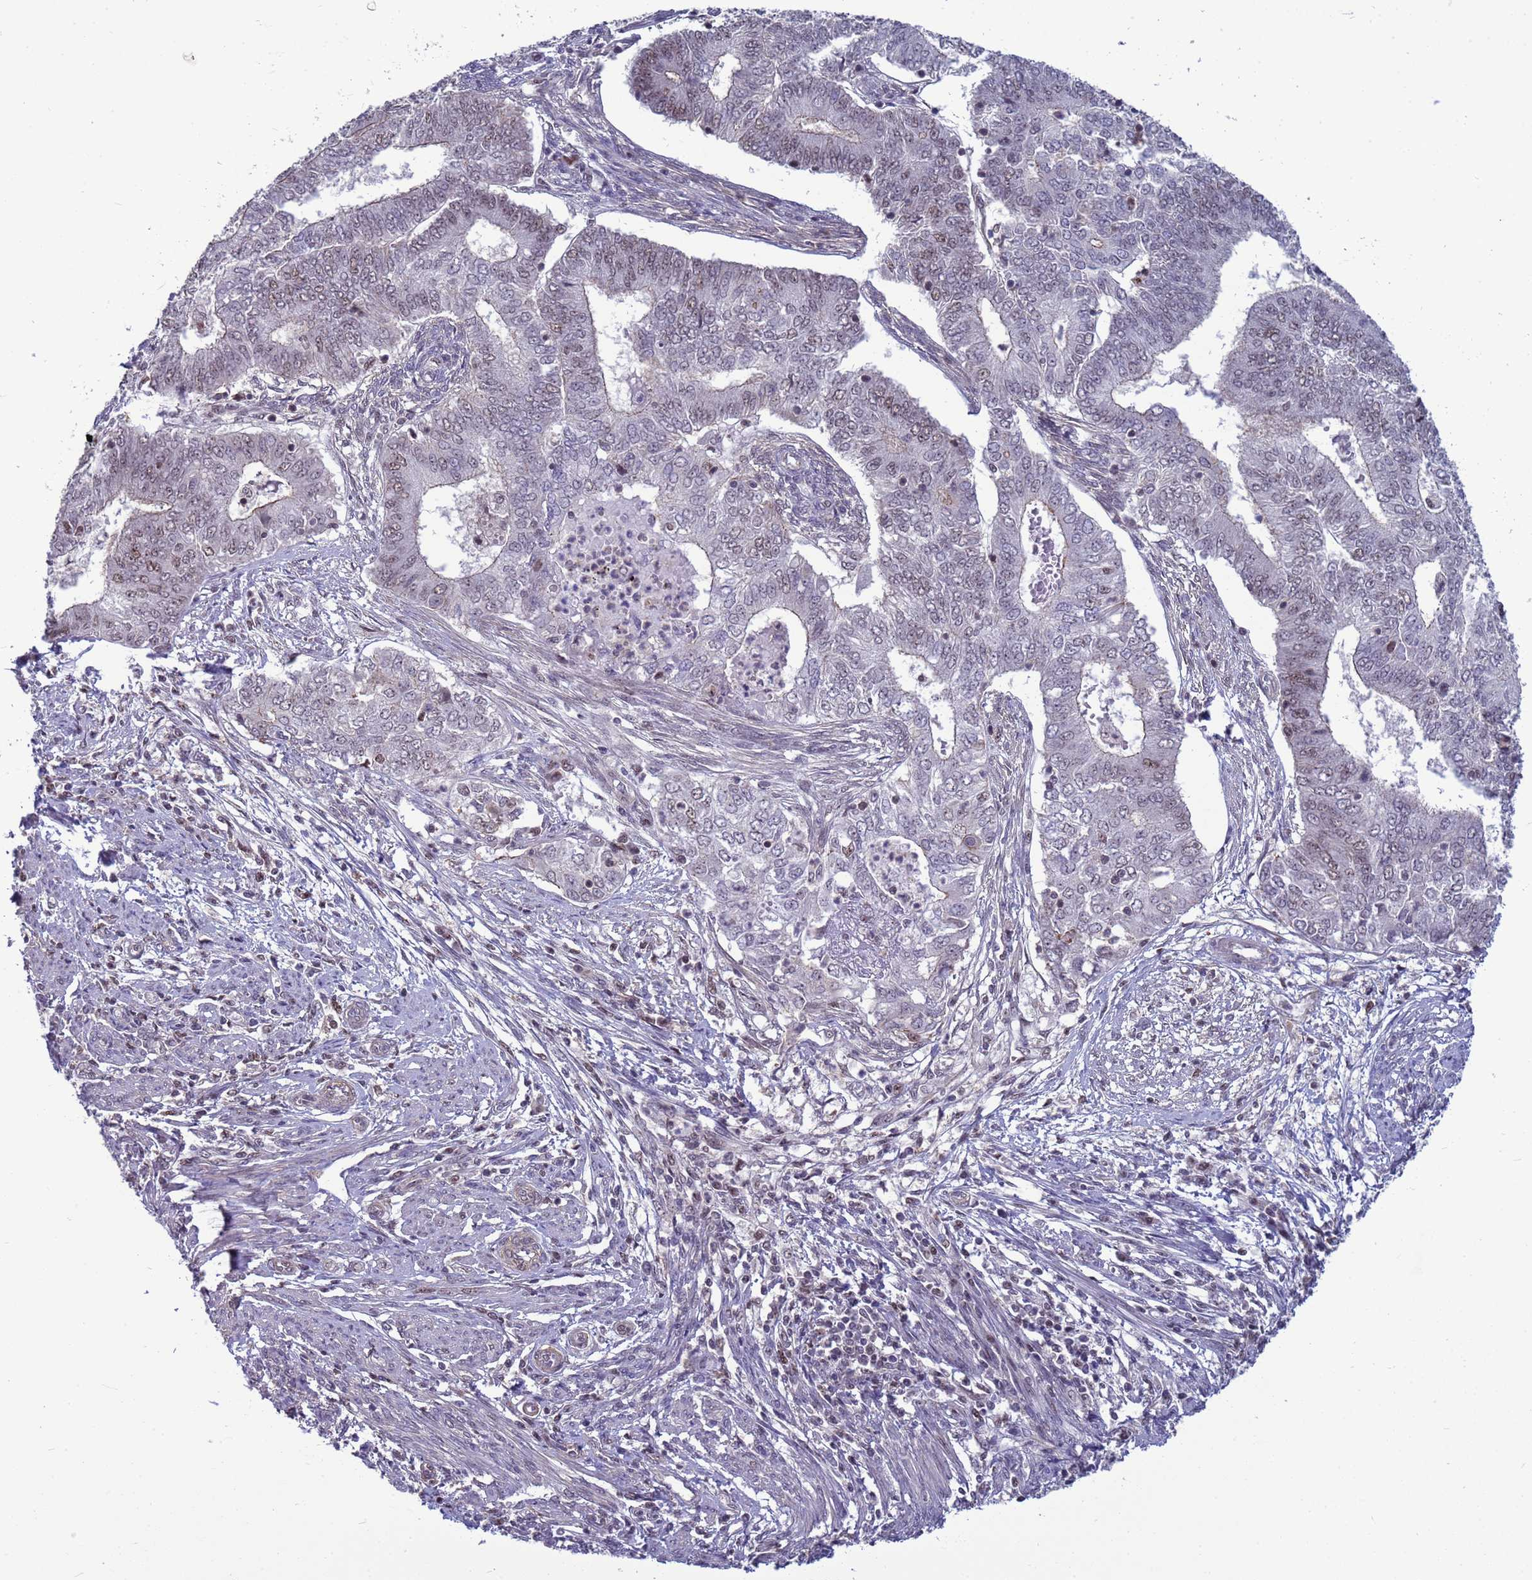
{"staining": {"intensity": "weak", "quantity": "25%-75%", "location": "nuclear"}, "tissue": "endometrial cancer", "cell_type": "Tumor cells", "image_type": "cancer", "snomed": [{"axis": "morphology", "description": "Adenocarcinoma, NOS"}, {"axis": "topography", "description": "Endometrium"}], "caption": "About 25%-75% of tumor cells in human endometrial adenocarcinoma reveal weak nuclear protein staining as visualized by brown immunohistochemical staining.", "gene": "NSL1", "patient": {"sex": "female", "age": 62}}